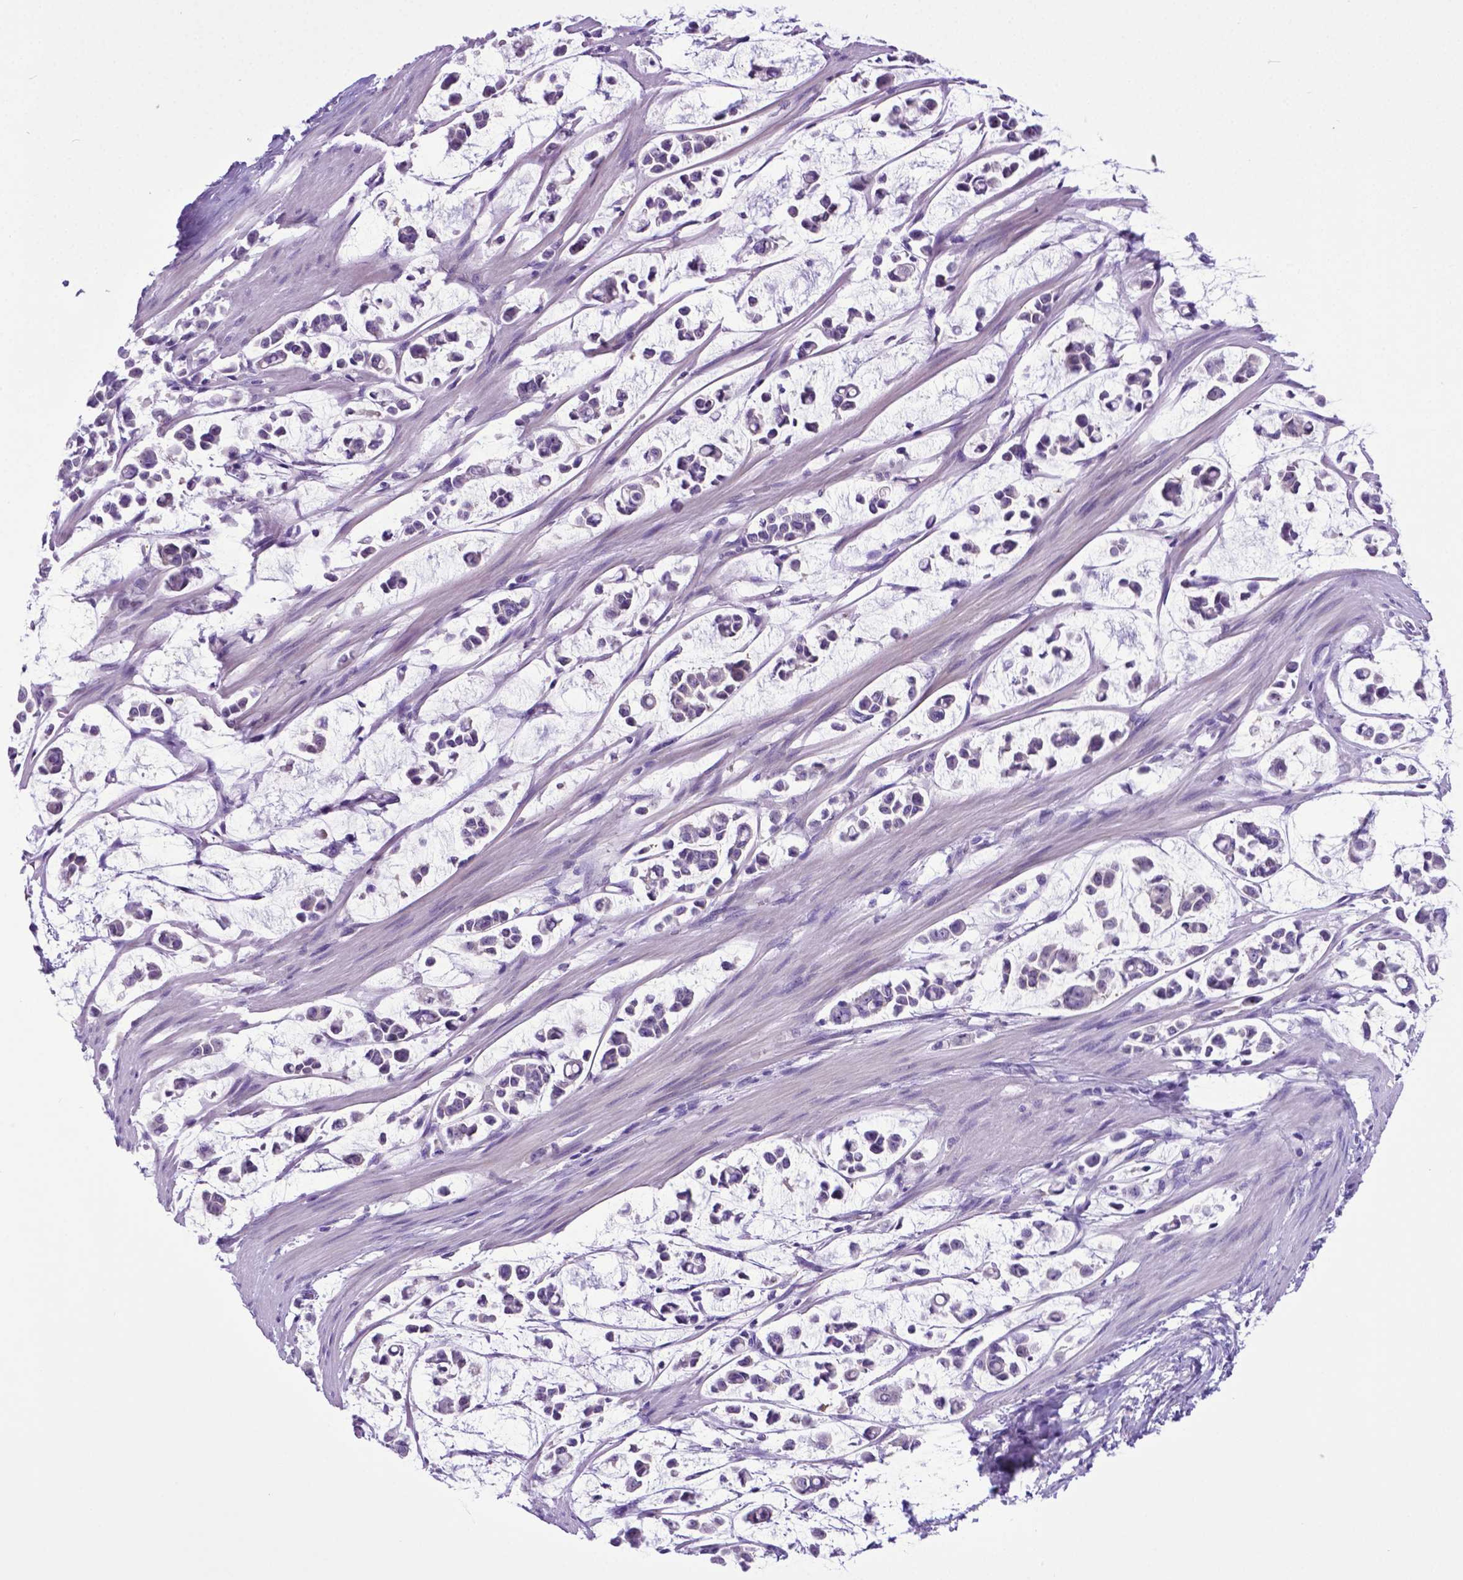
{"staining": {"intensity": "negative", "quantity": "none", "location": "none"}, "tissue": "stomach cancer", "cell_type": "Tumor cells", "image_type": "cancer", "snomed": [{"axis": "morphology", "description": "Adenocarcinoma, NOS"}, {"axis": "topography", "description": "Stomach"}], "caption": "An IHC histopathology image of adenocarcinoma (stomach) is shown. There is no staining in tumor cells of adenocarcinoma (stomach).", "gene": "ADRA2B", "patient": {"sex": "male", "age": 82}}